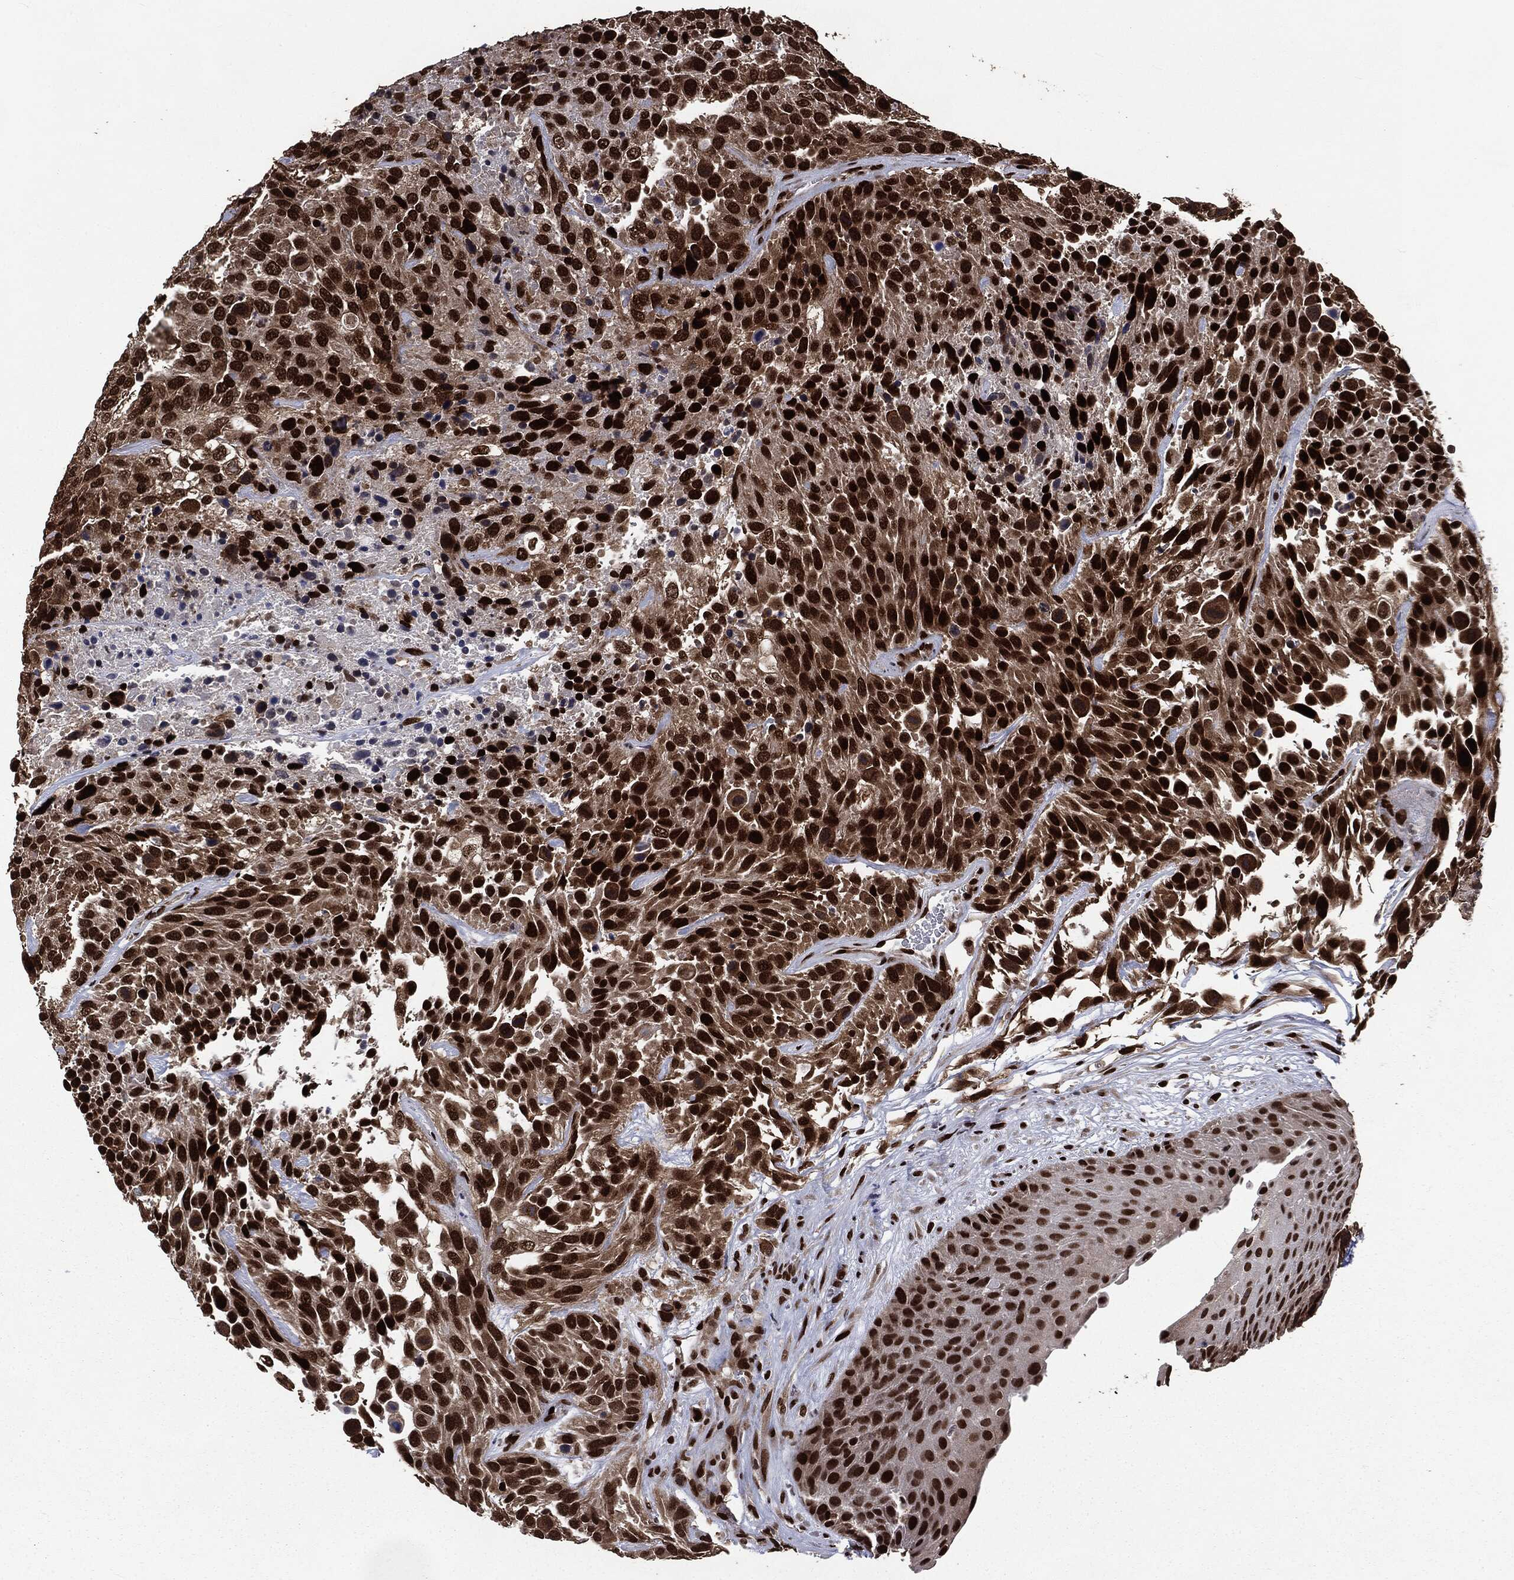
{"staining": {"intensity": "strong", "quantity": ">75%", "location": "nuclear"}, "tissue": "urothelial cancer", "cell_type": "Tumor cells", "image_type": "cancer", "snomed": [{"axis": "morphology", "description": "Urothelial carcinoma, High grade"}, {"axis": "topography", "description": "Urinary bladder"}], "caption": "Protein staining reveals strong nuclear staining in approximately >75% of tumor cells in high-grade urothelial carcinoma.", "gene": "DVL2", "patient": {"sex": "female", "age": 70}}